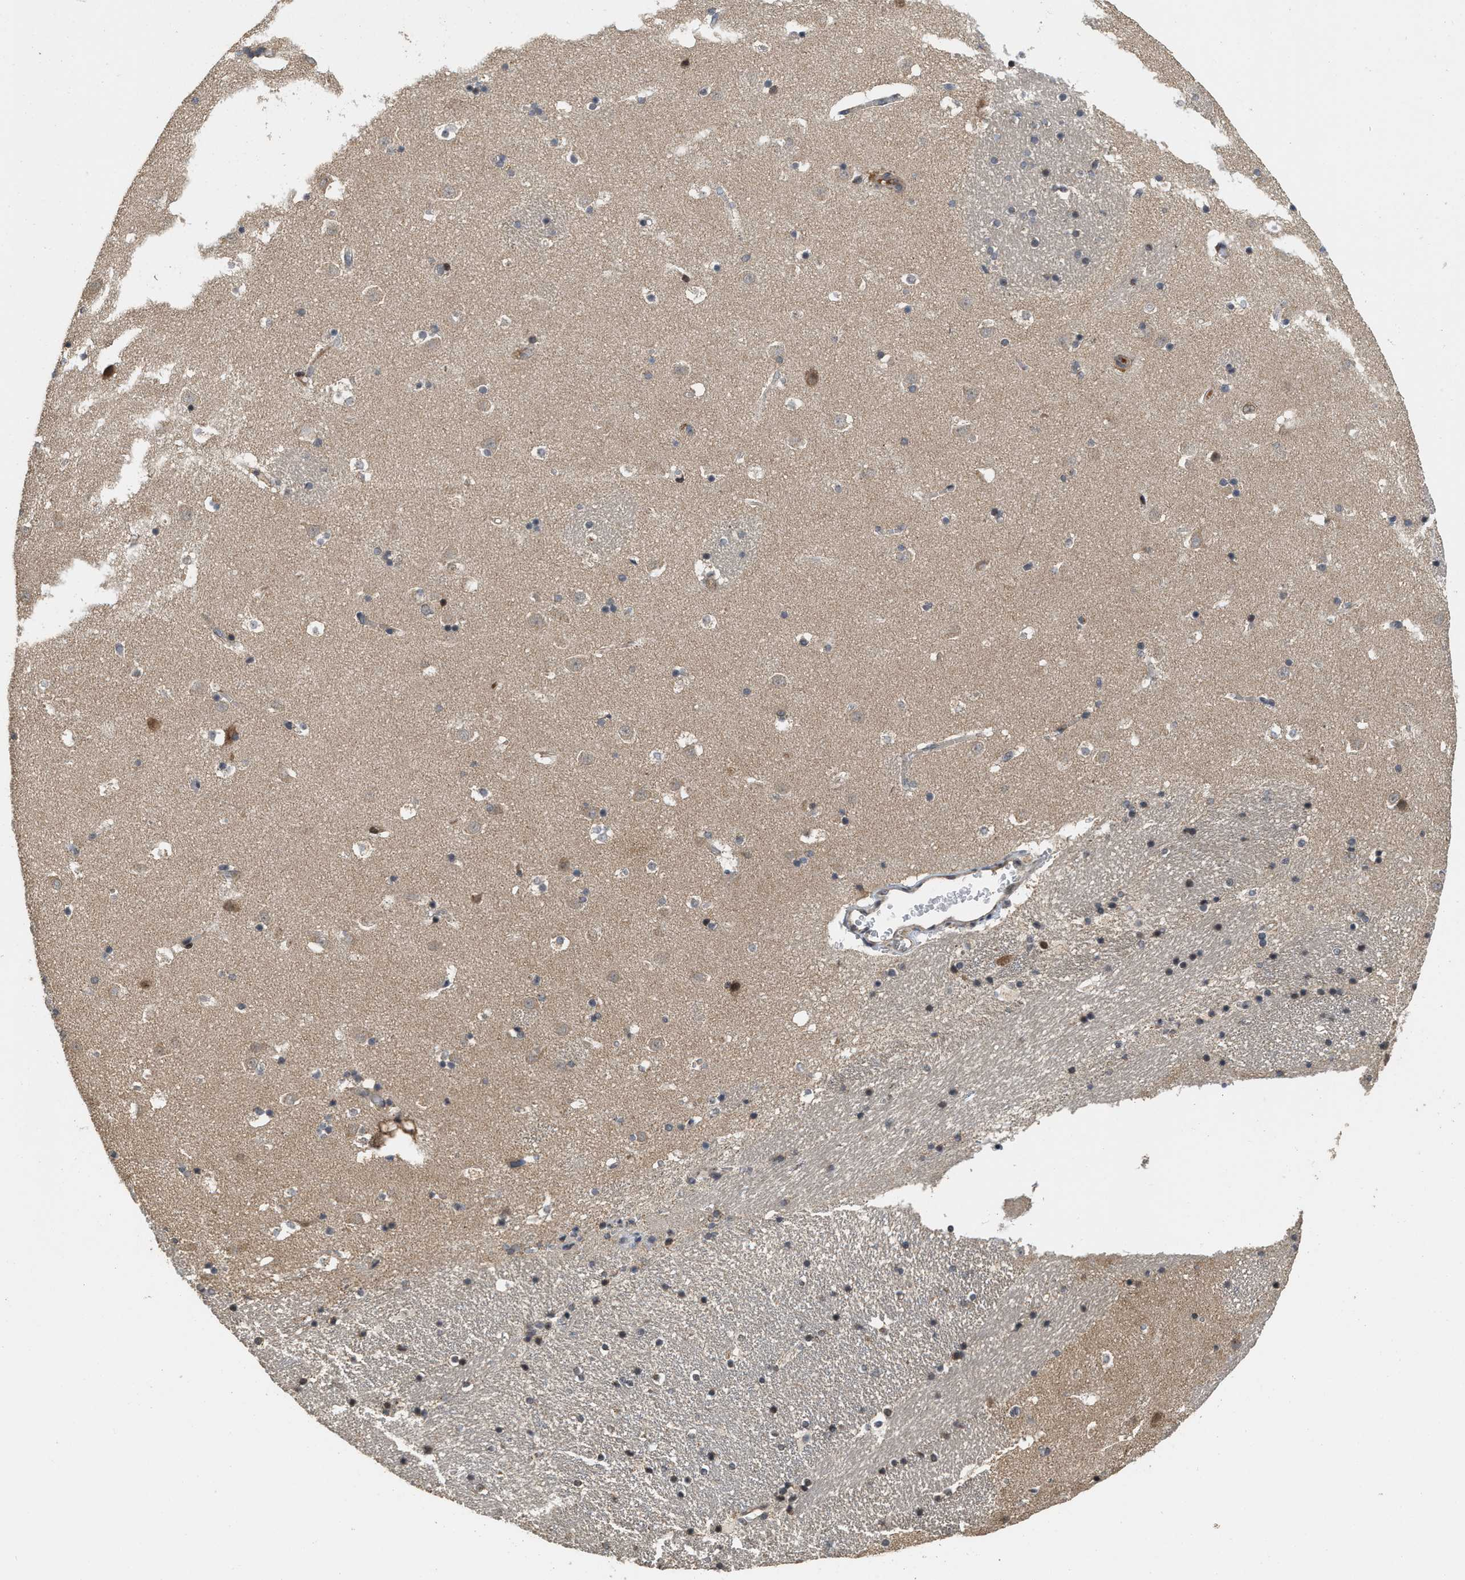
{"staining": {"intensity": "negative", "quantity": "none", "location": "none"}, "tissue": "caudate", "cell_type": "Glial cells", "image_type": "normal", "snomed": [{"axis": "morphology", "description": "Normal tissue, NOS"}, {"axis": "topography", "description": "Lateral ventricle wall"}], "caption": "An IHC micrograph of unremarkable caudate is shown. There is no staining in glial cells of caudate. (DAB (3,3'-diaminobenzidine) immunohistochemistry with hematoxylin counter stain).", "gene": "ELP2", "patient": {"sex": "male", "age": 45}}